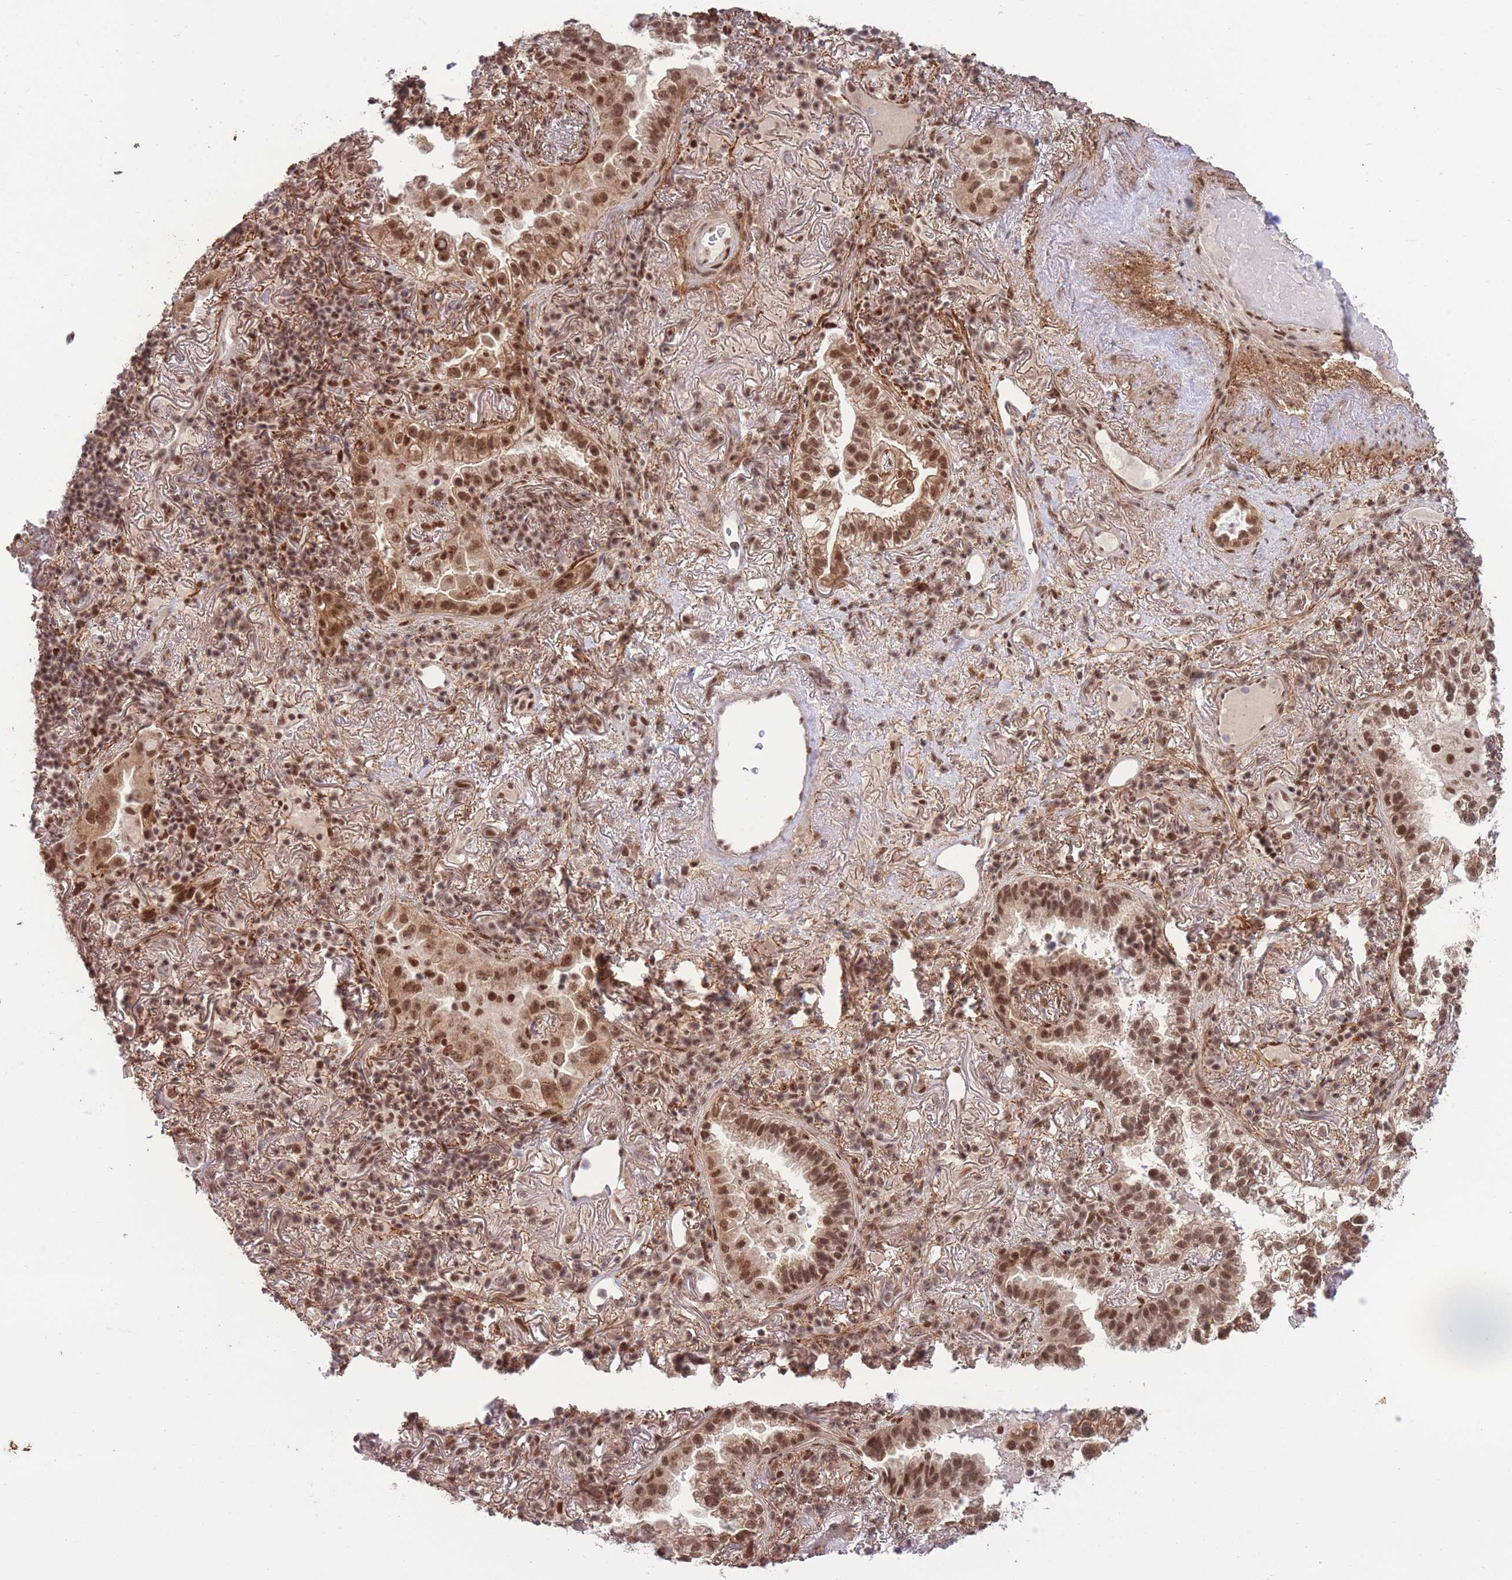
{"staining": {"intensity": "moderate", "quantity": ">75%", "location": "nuclear"}, "tissue": "lung cancer", "cell_type": "Tumor cells", "image_type": "cancer", "snomed": [{"axis": "morphology", "description": "Adenocarcinoma, NOS"}, {"axis": "topography", "description": "Lung"}], "caption": "Human lung cancer stained with a brown dye displays moderate nuclear positive positivity in approximately >75% of tumor cells.", "gene": "CARD8", "patient": {"sex": "female", "age": 69}}